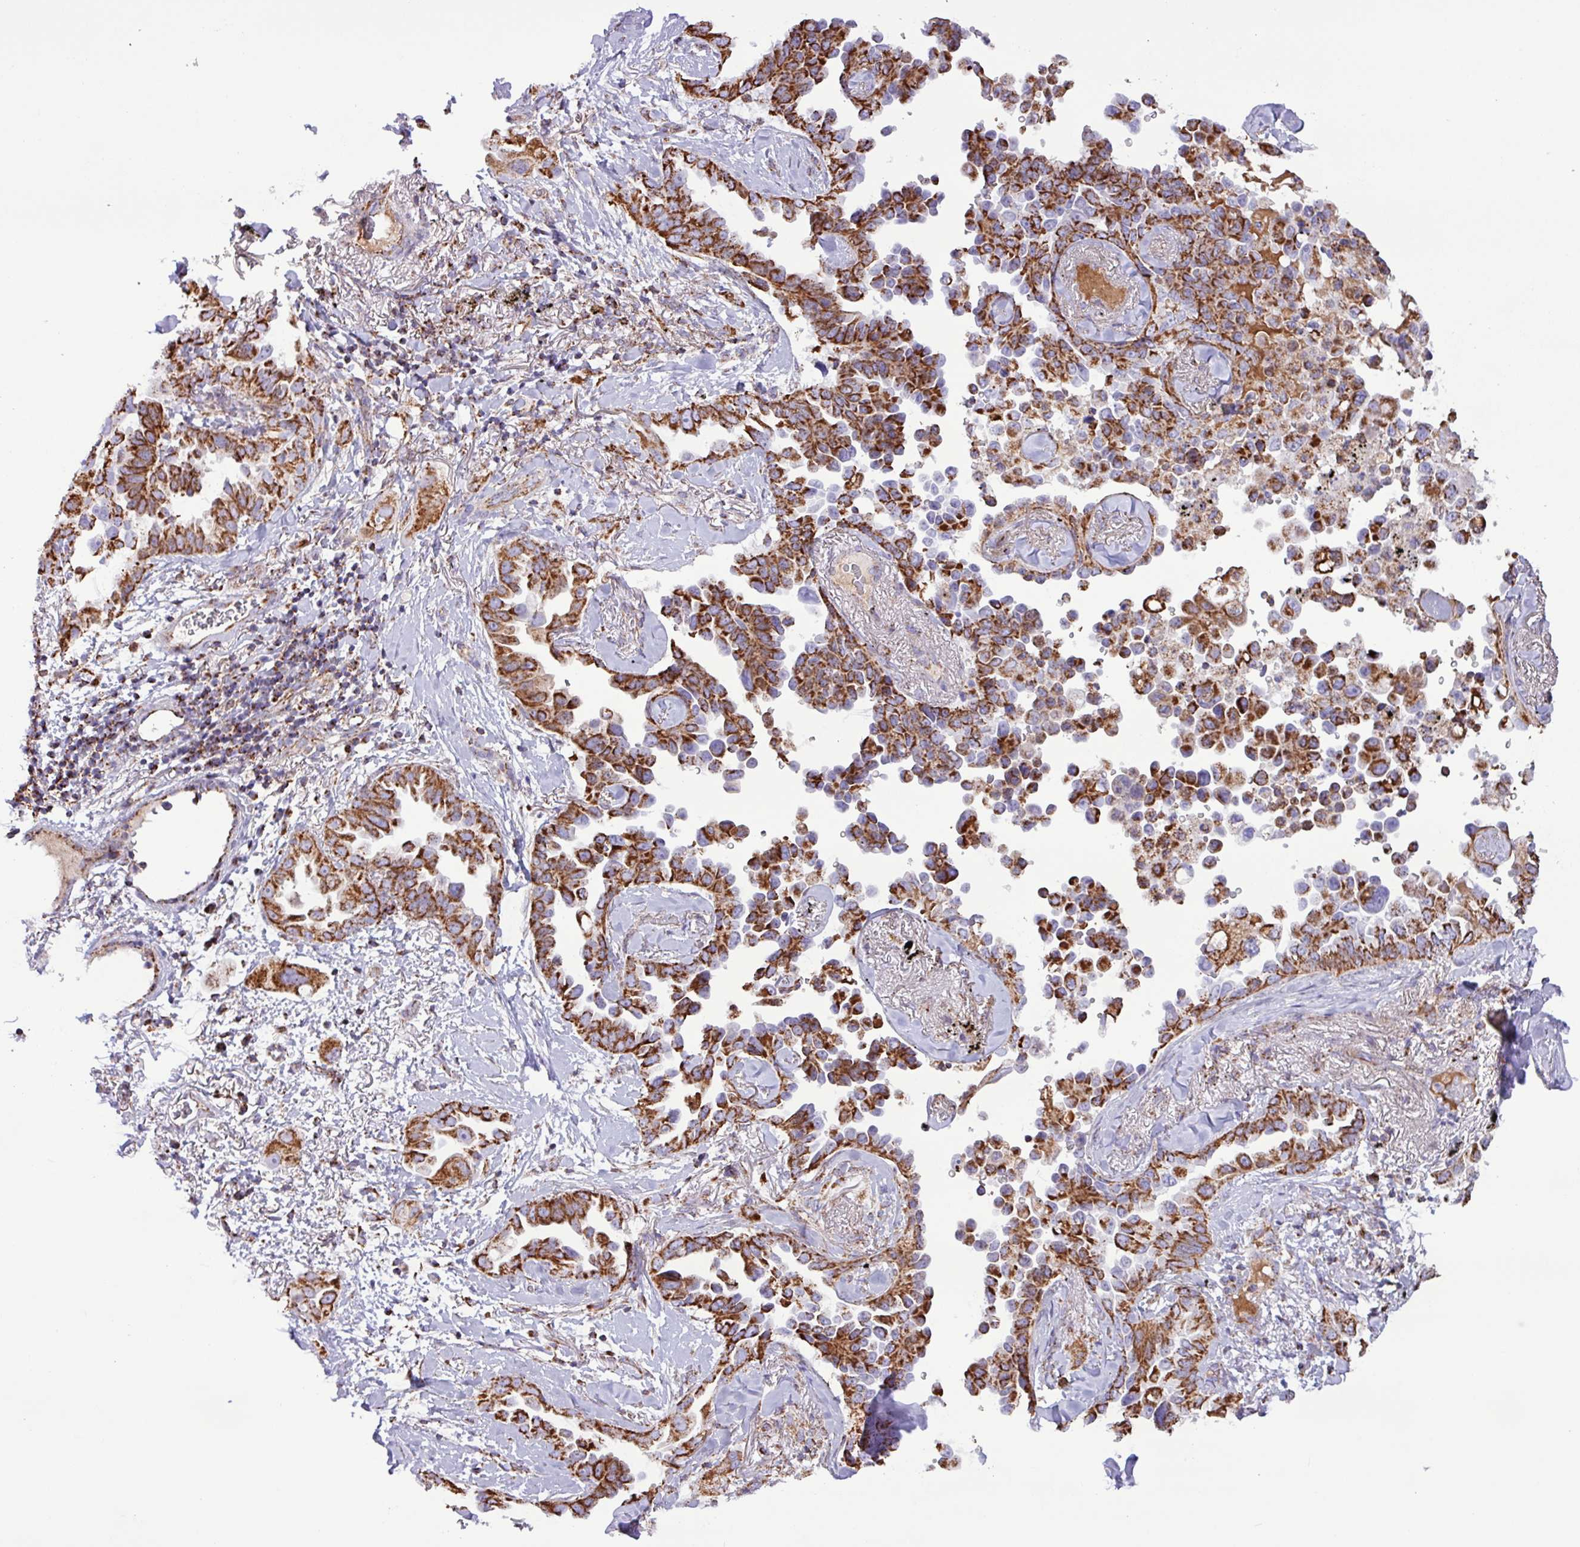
{"staining": {"intensity": "strong", "quantity": ">75%", "location": "cytoplasmic/membranous"}, "tissue": "lung cancer", "cell_type": "Tumor cells", "image_type": "cancer", "snomed": [{"axis": "morphology", "description": "Adenocarcinoma, NOS"}, {"axis": "topography", "description": "Lung"}], "caption": "Adenocarcinoma (lung) stained with IHC exhibits strong cytoplasmic/membranous staining in about >75% of tumor cells. (Brightfield microscopy of DAB IHC at high magnification).", "gene": "RTL3", "patient": {"sex": "female", "age": 67}}